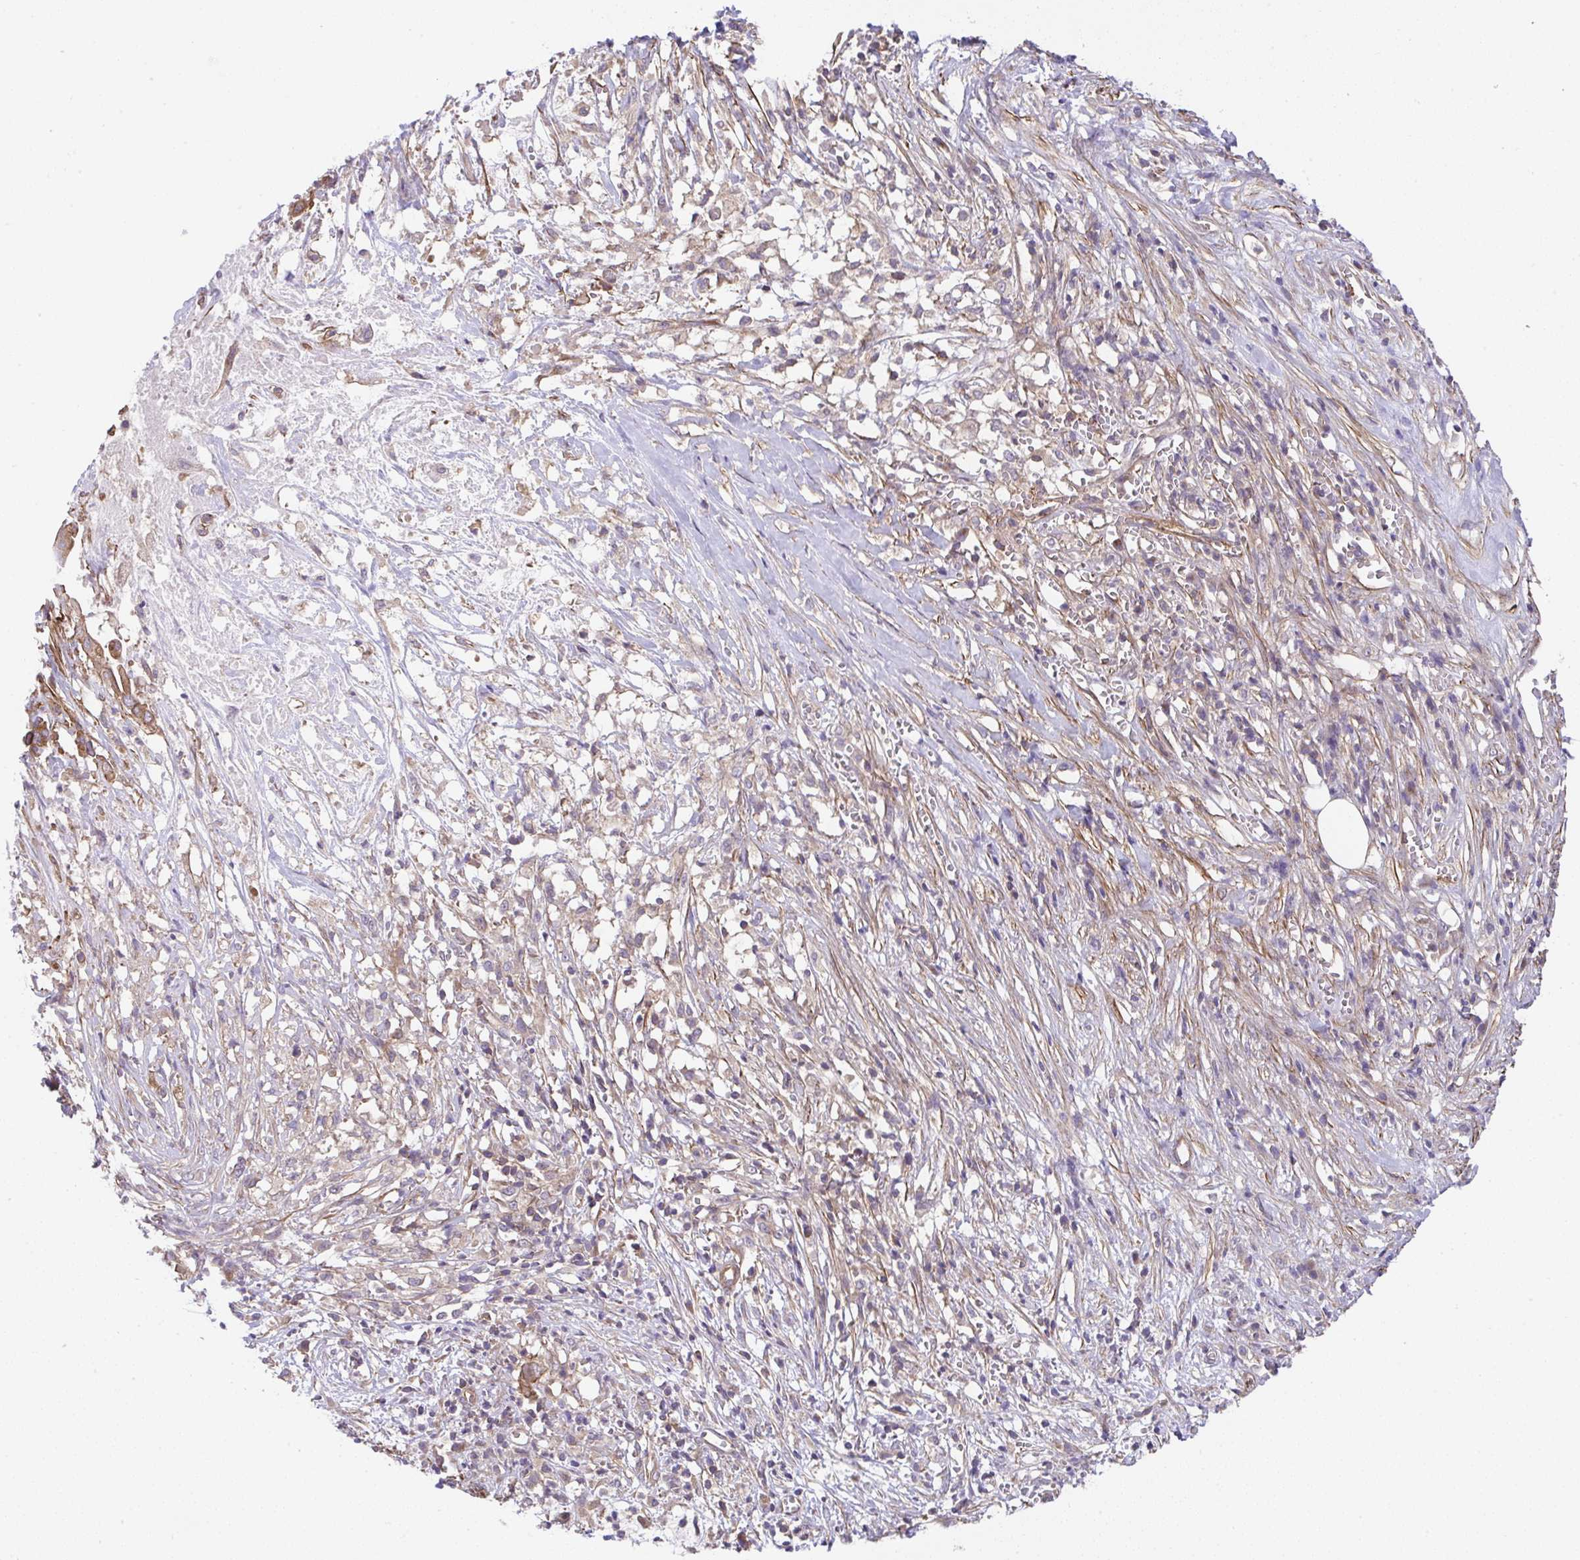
{"staining": {"intensity": "moderate", "quantity": ">75%", "location": "cytoplasmic/membranous"}, "tissue": "pancreatic cancer", "cell_type": "Tumor cells", "image_type": "cancer", "snomed": [{"axis": "morphology", "description": "Adenocarcinoma, NOS"}, {"axis": "topography", "description": "Pancreas"}], "caption": "Protein expression analysis of human pancreatic adenocarcinoma reveals moderate cytoplasmic/membranous positivity in approximately >75% of tumor cells.", "gene": "ZNF696", "patient": {"sex": "male", "age": 61}}